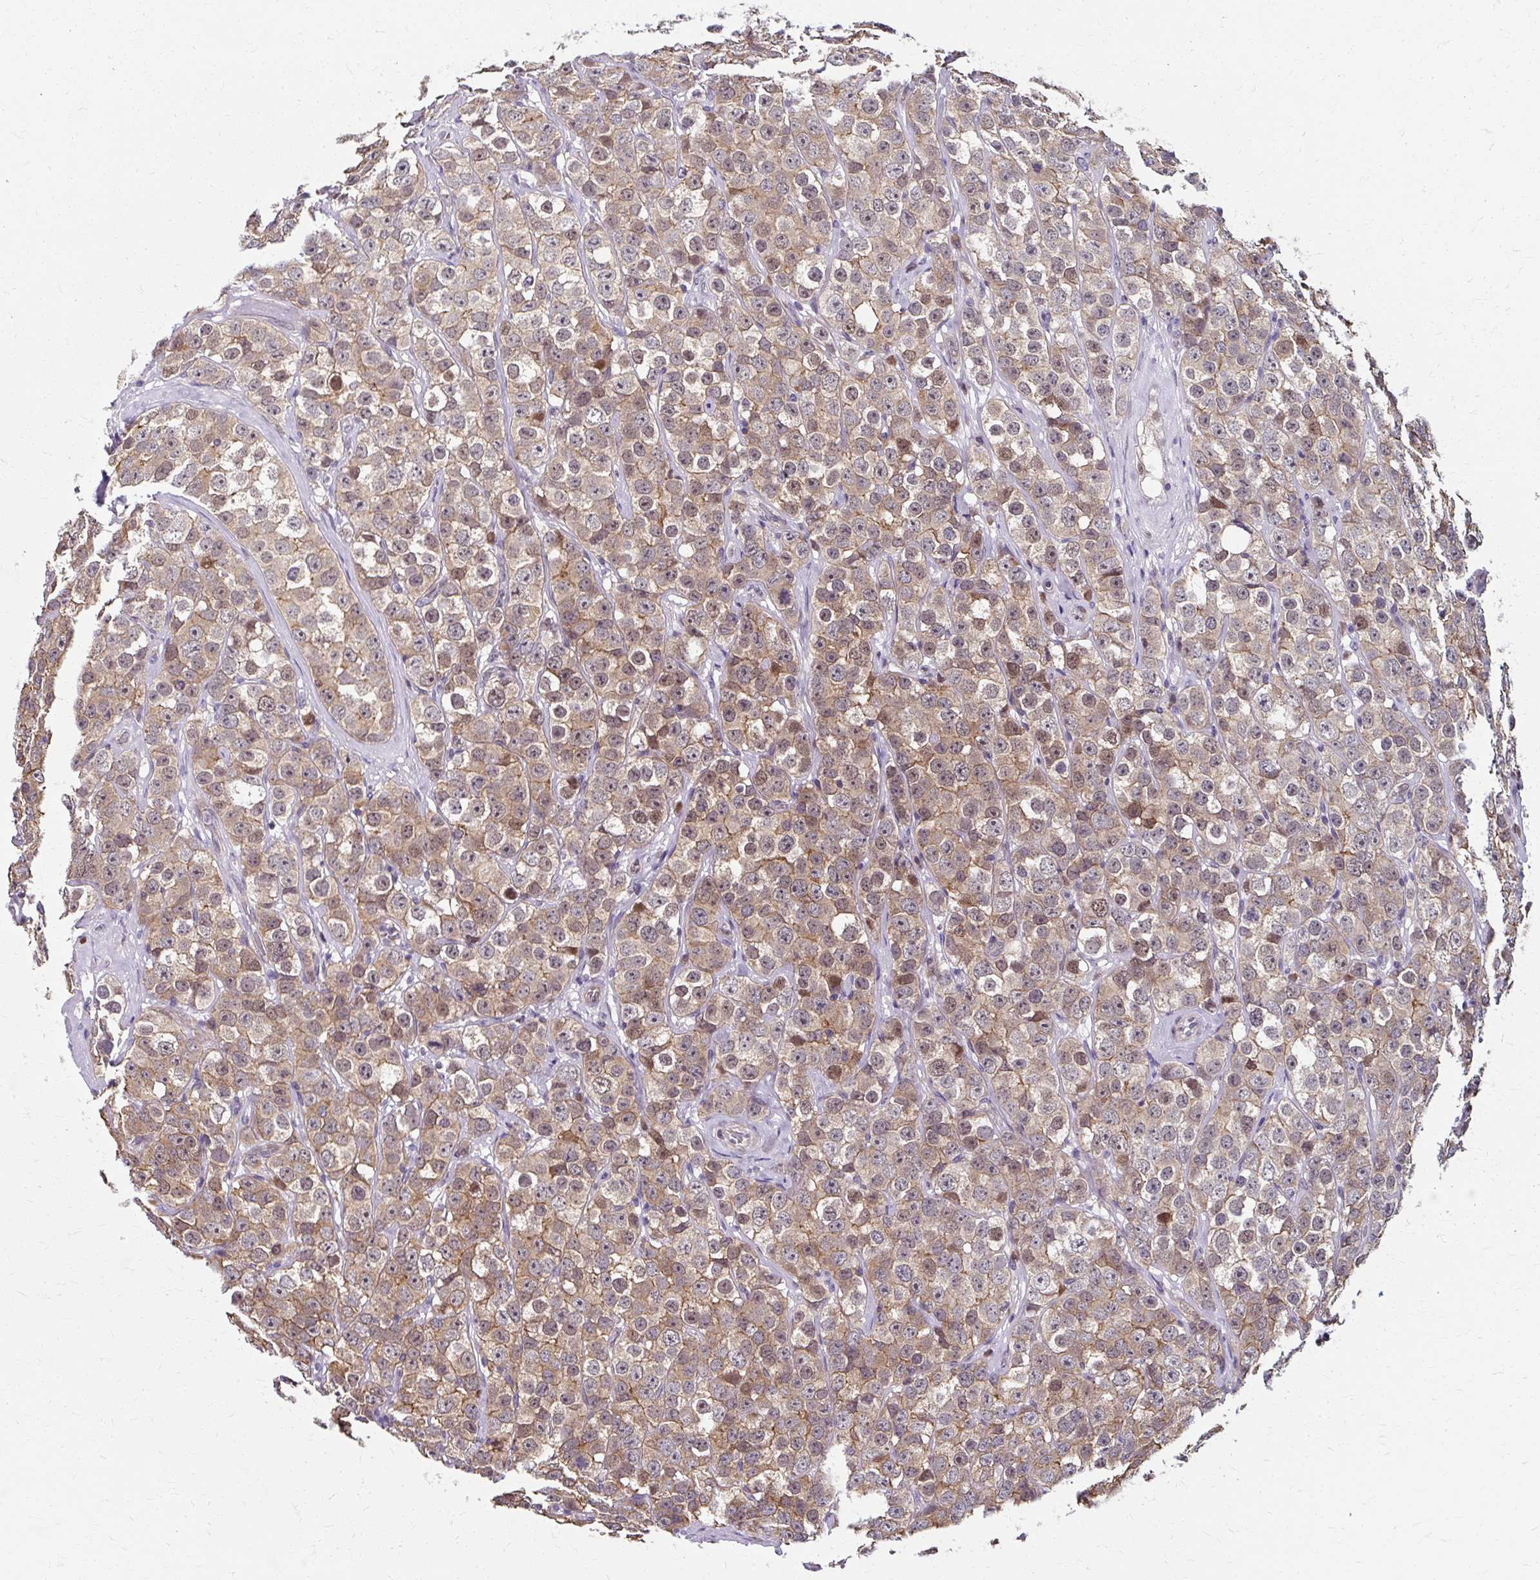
{"staining": {"intensity": "moderate", "quantity": ">75%", "location": "cytoplasmic/membranous,nuclear"}, "tissue": "testis cancer", "cell_type": "Tumor cells", "image_type": "cancer", "snomed": [{"axis": "morphology", "description": "Seminoma, NOS"}, {"axis": "topography", "description": "Testis"}], "caption": "A histopathology image of testis seminoma stained for a protein demonstrates moderate cytoplasmic/membranous and nuclear brown staining in tumor cells. Using DAB (brown) and hematoxylin (blue) stains, captured at high magnification using brightfield microscopy.", "gene": "ZNF555", "patient": {"sex": "male", "age": 28}}